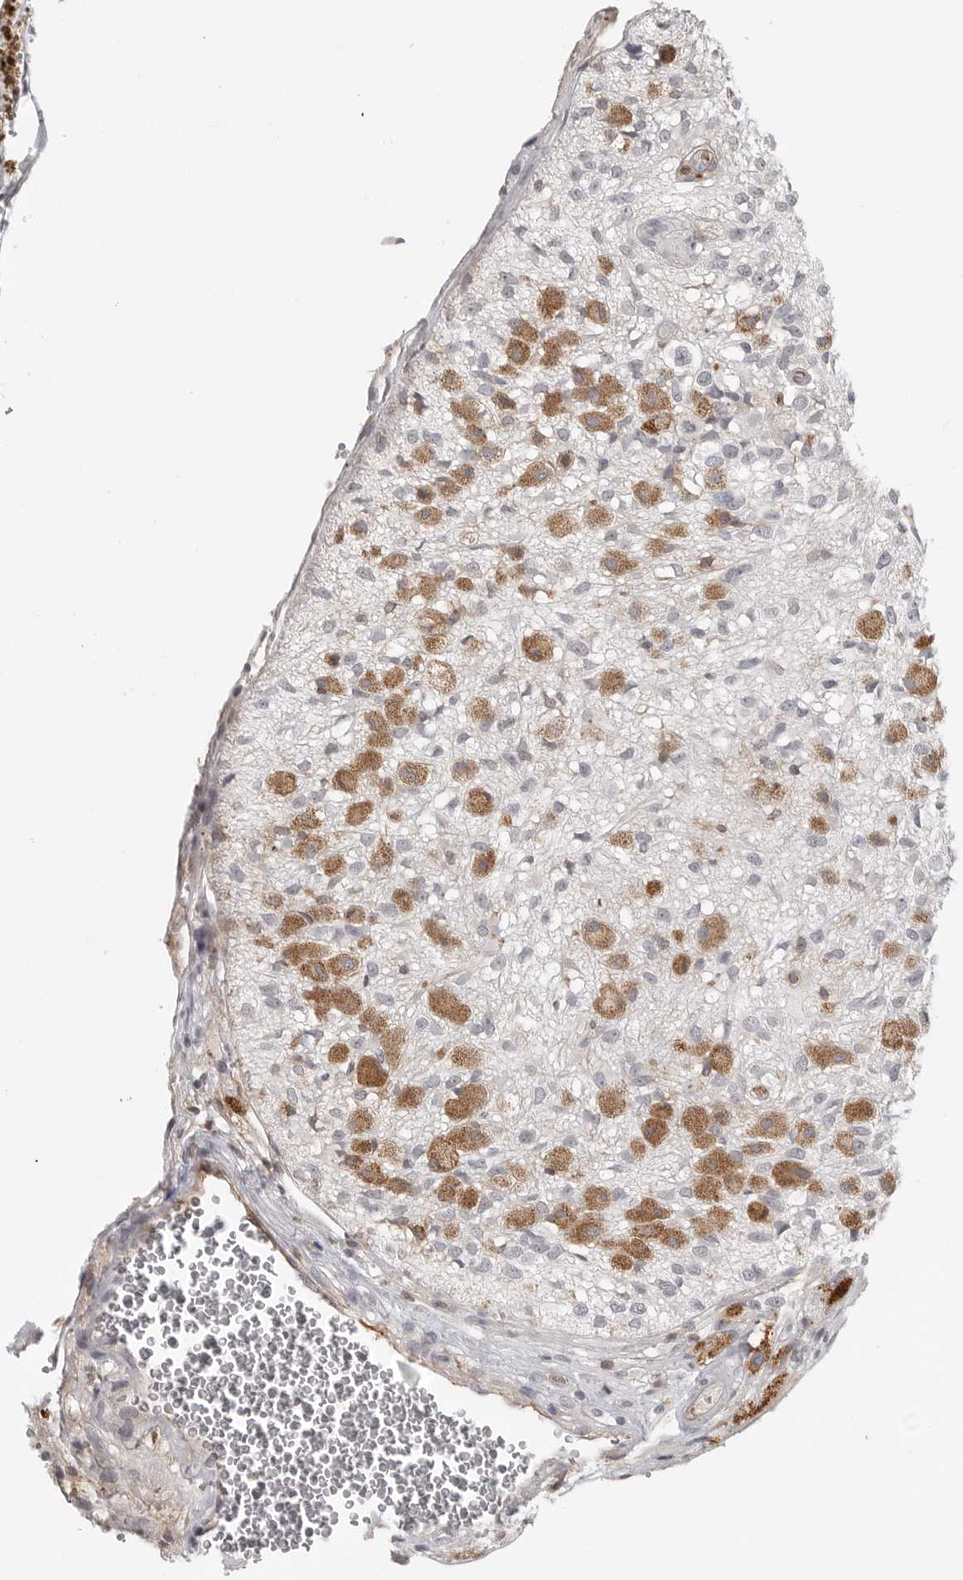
{"staining": {"intensity": "negative", "quantity": "none", "location": "none"}, "tissue": "glioma", "cell_type": "Tumor cells", "image_type": "cancer", "snomed": [{"axis": "morphology", "description": "Normal tissue, NOS"}, {"axis": "morphology", "description": "Glioma, malignant, High grade"}, {"axis": "topography", "description": "Cerebral cortex"}], "caption": "There is no significant staining in tumor cells of glioma.", "gene": "IFNGR1", "patient": {"sex": "male", "age": 77}}